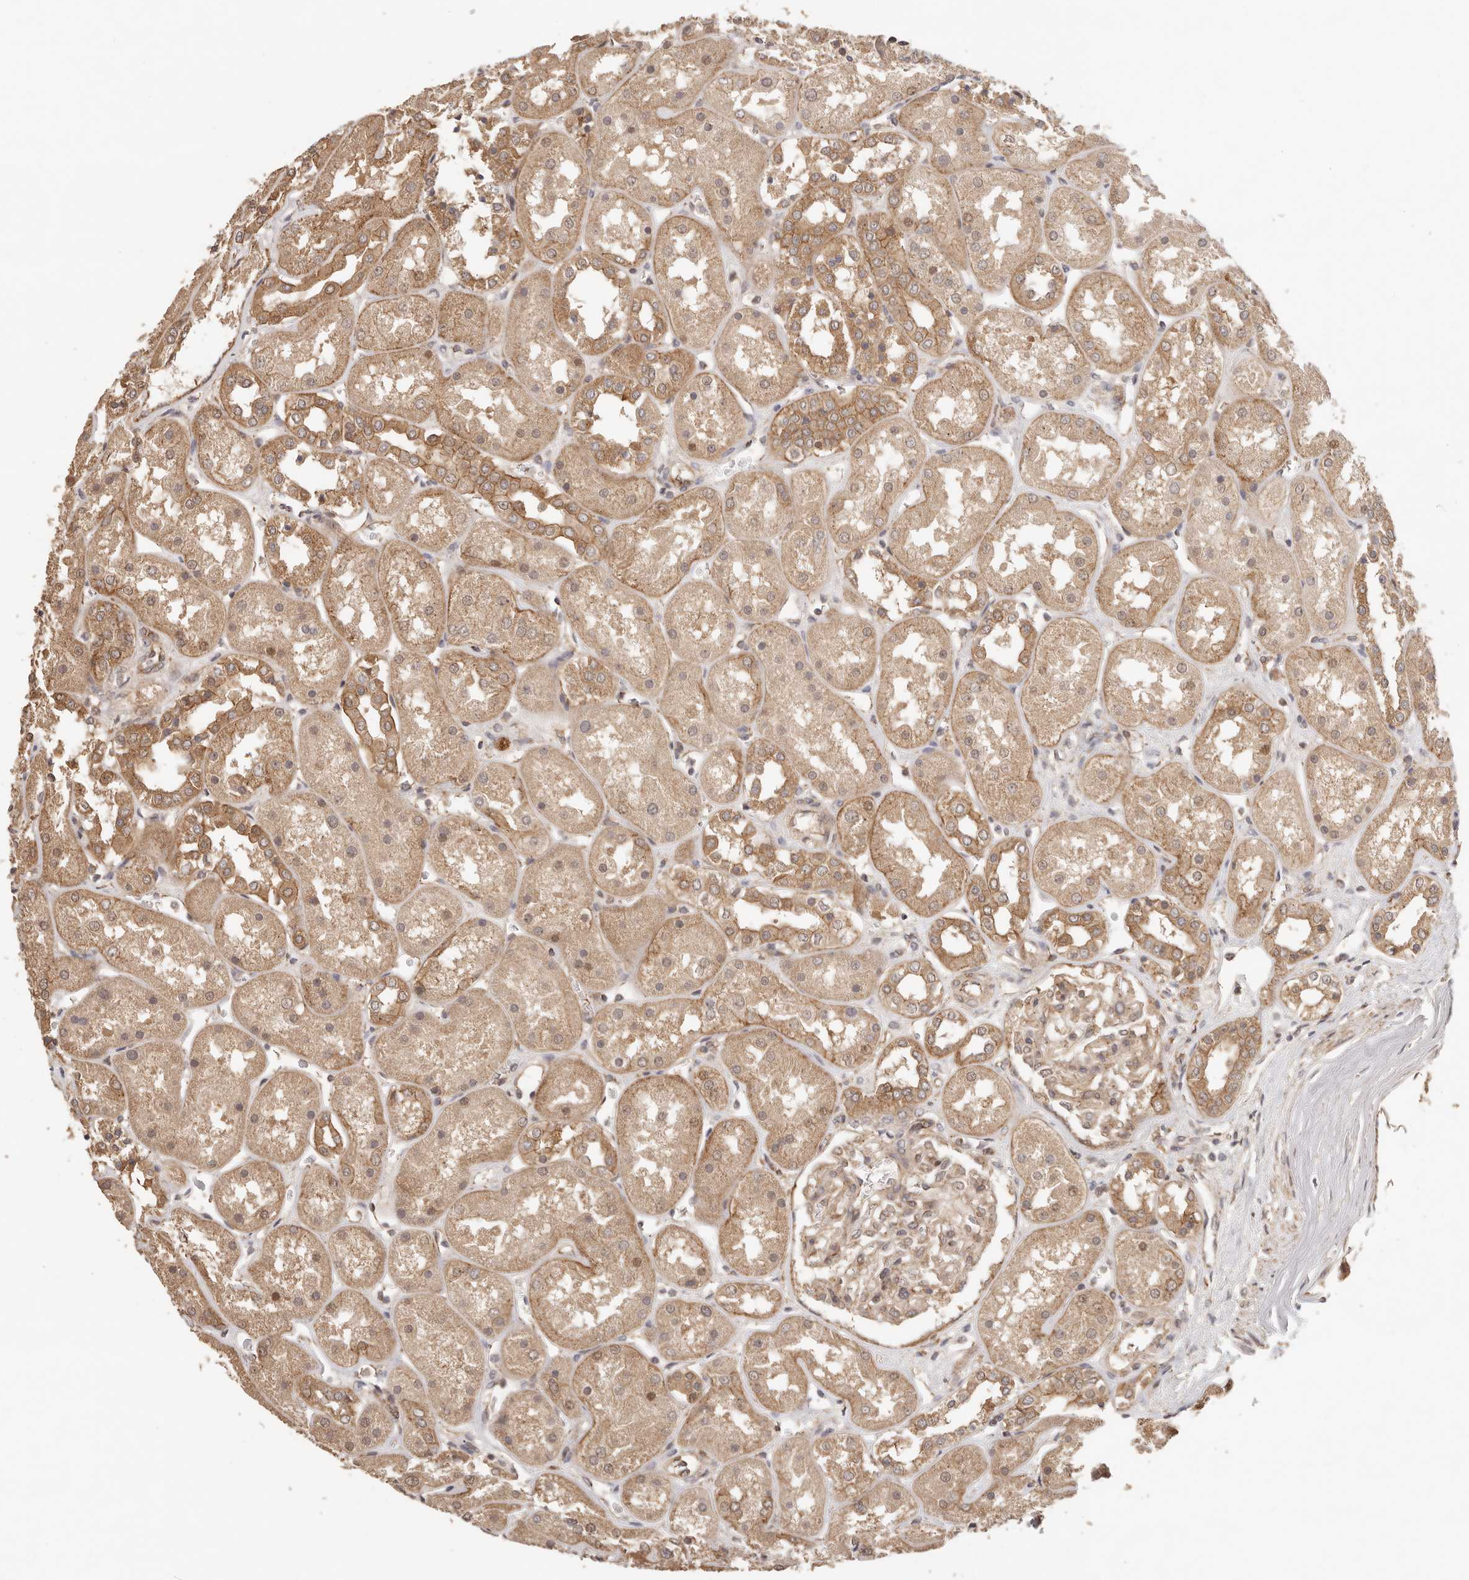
{"staining": {"intensity": "moderate", "quantity": ">75%", "location": "cytoplasmic/membranous"}, "tissue": "kidney", "cell_type": "Cells in glomeruli", "image_type": "normal", "snomed": [{"axis": "morphology", "description": "Normal tissue, NOS"}, {"axis": "topography", "description": "Kidney"}], "caption": "Kidney stained with immunohistochemistry reveals moderate cytoplasmic/membranous positivity in about >75% of cells in glomeruli.", "gene": "AFDN", "patient": {"sex": "male", "age": 70}}